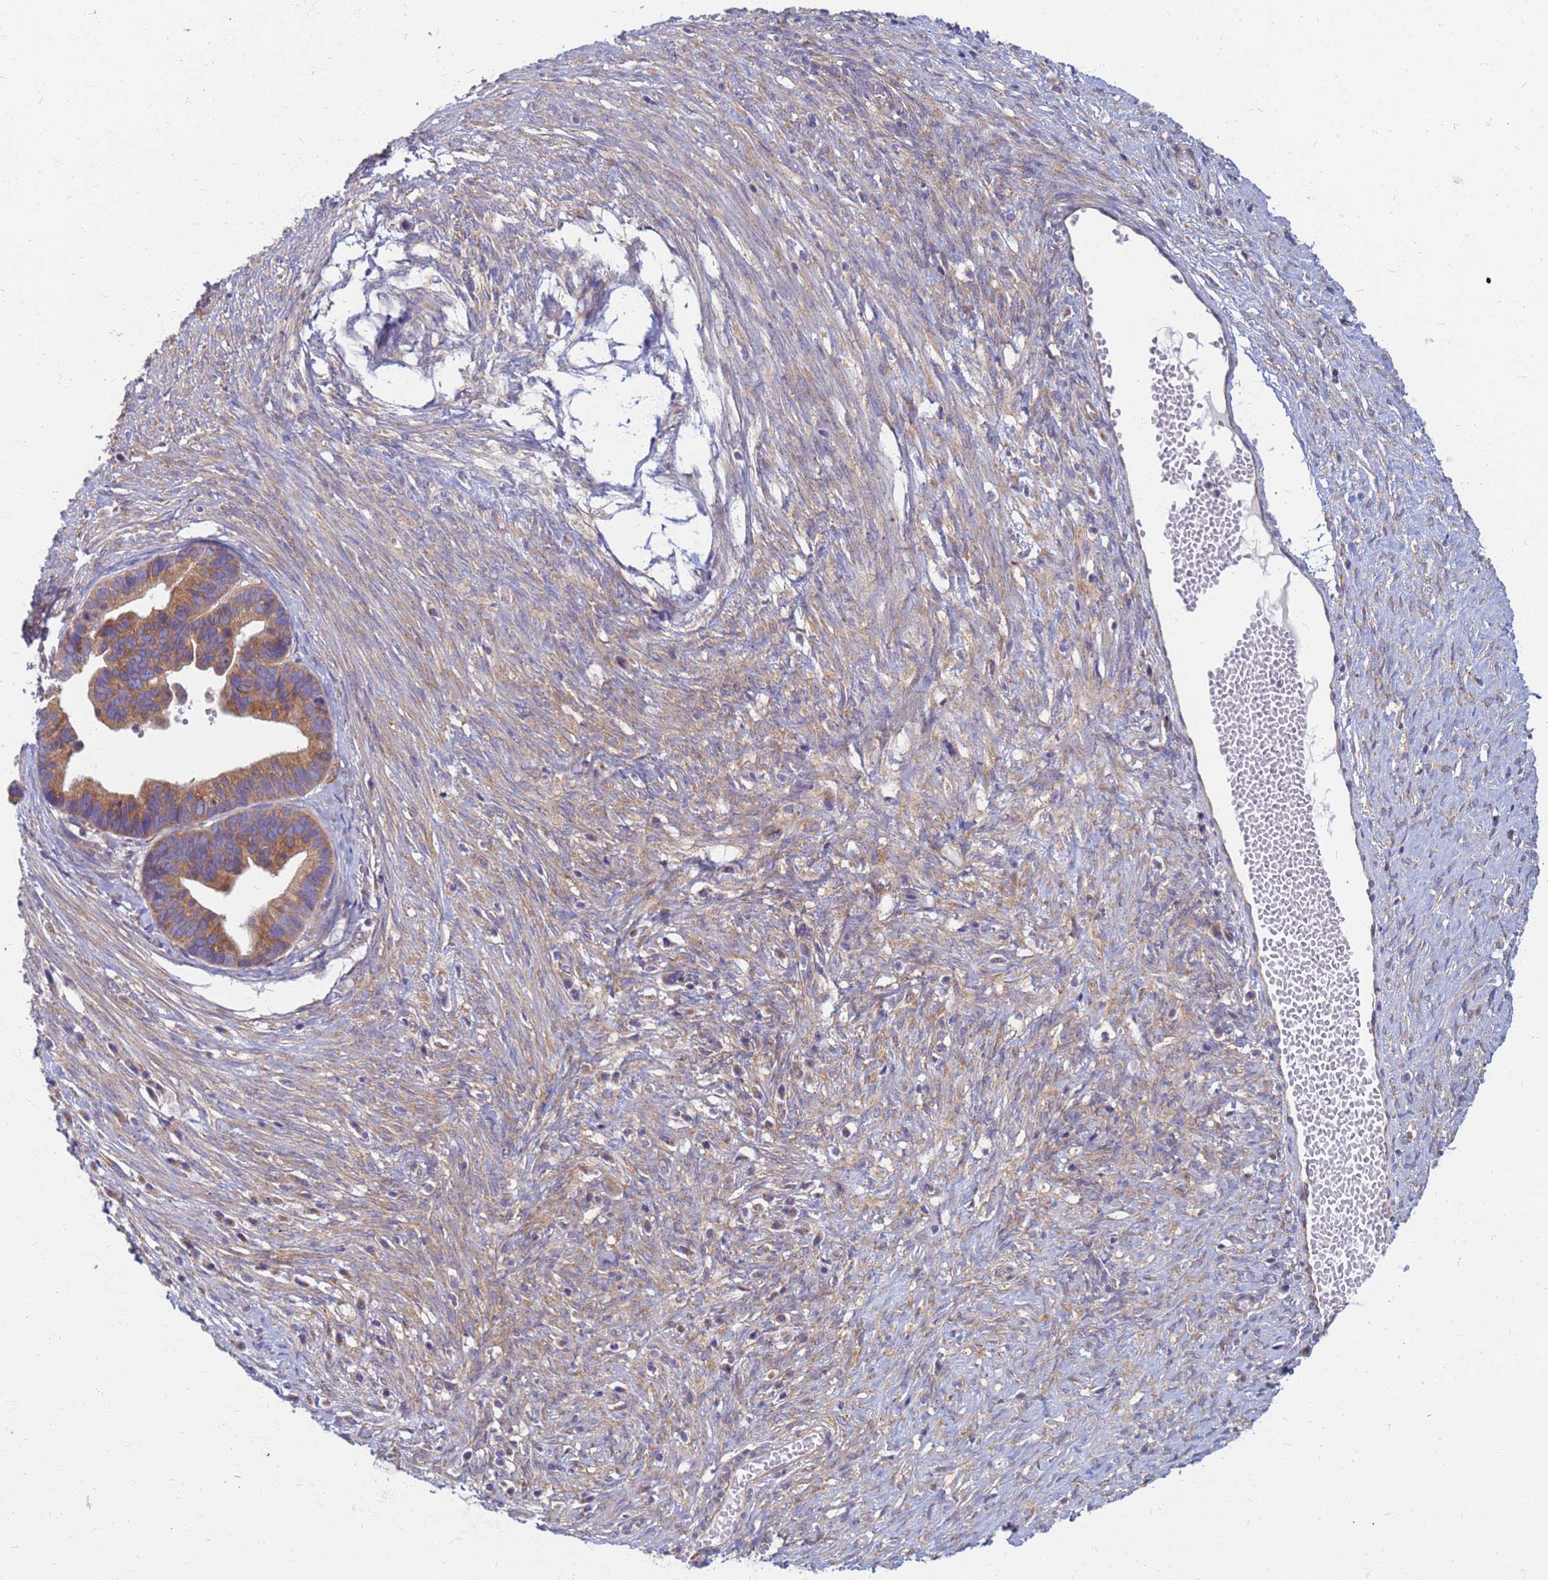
{"staining": {"intensity": "moderate", "quantity": ">75%", "location": "cytoplasmic/membranous"}, "tissue": "ovarian cancer", "cell_type": "Tumor cells", "image_type": "cancer", "snomed": [{"axis": "morphology", "description": "Cystadenocarcinoma, serous, NOS"}, {"axis": "topography", "description": "Ovary"}], "caption": "Protein expression analysis of human ovarian serous cystadenocarcinoma reveals moderate cytoplasmic/membranous staining in approximately >75% of tumor cells. Immunohistochemistry (ihc) stains the protein in brown and the nuclei are stained blue.", "gene": "EEA1", "patient": {"sex": "female", "age": 56}}